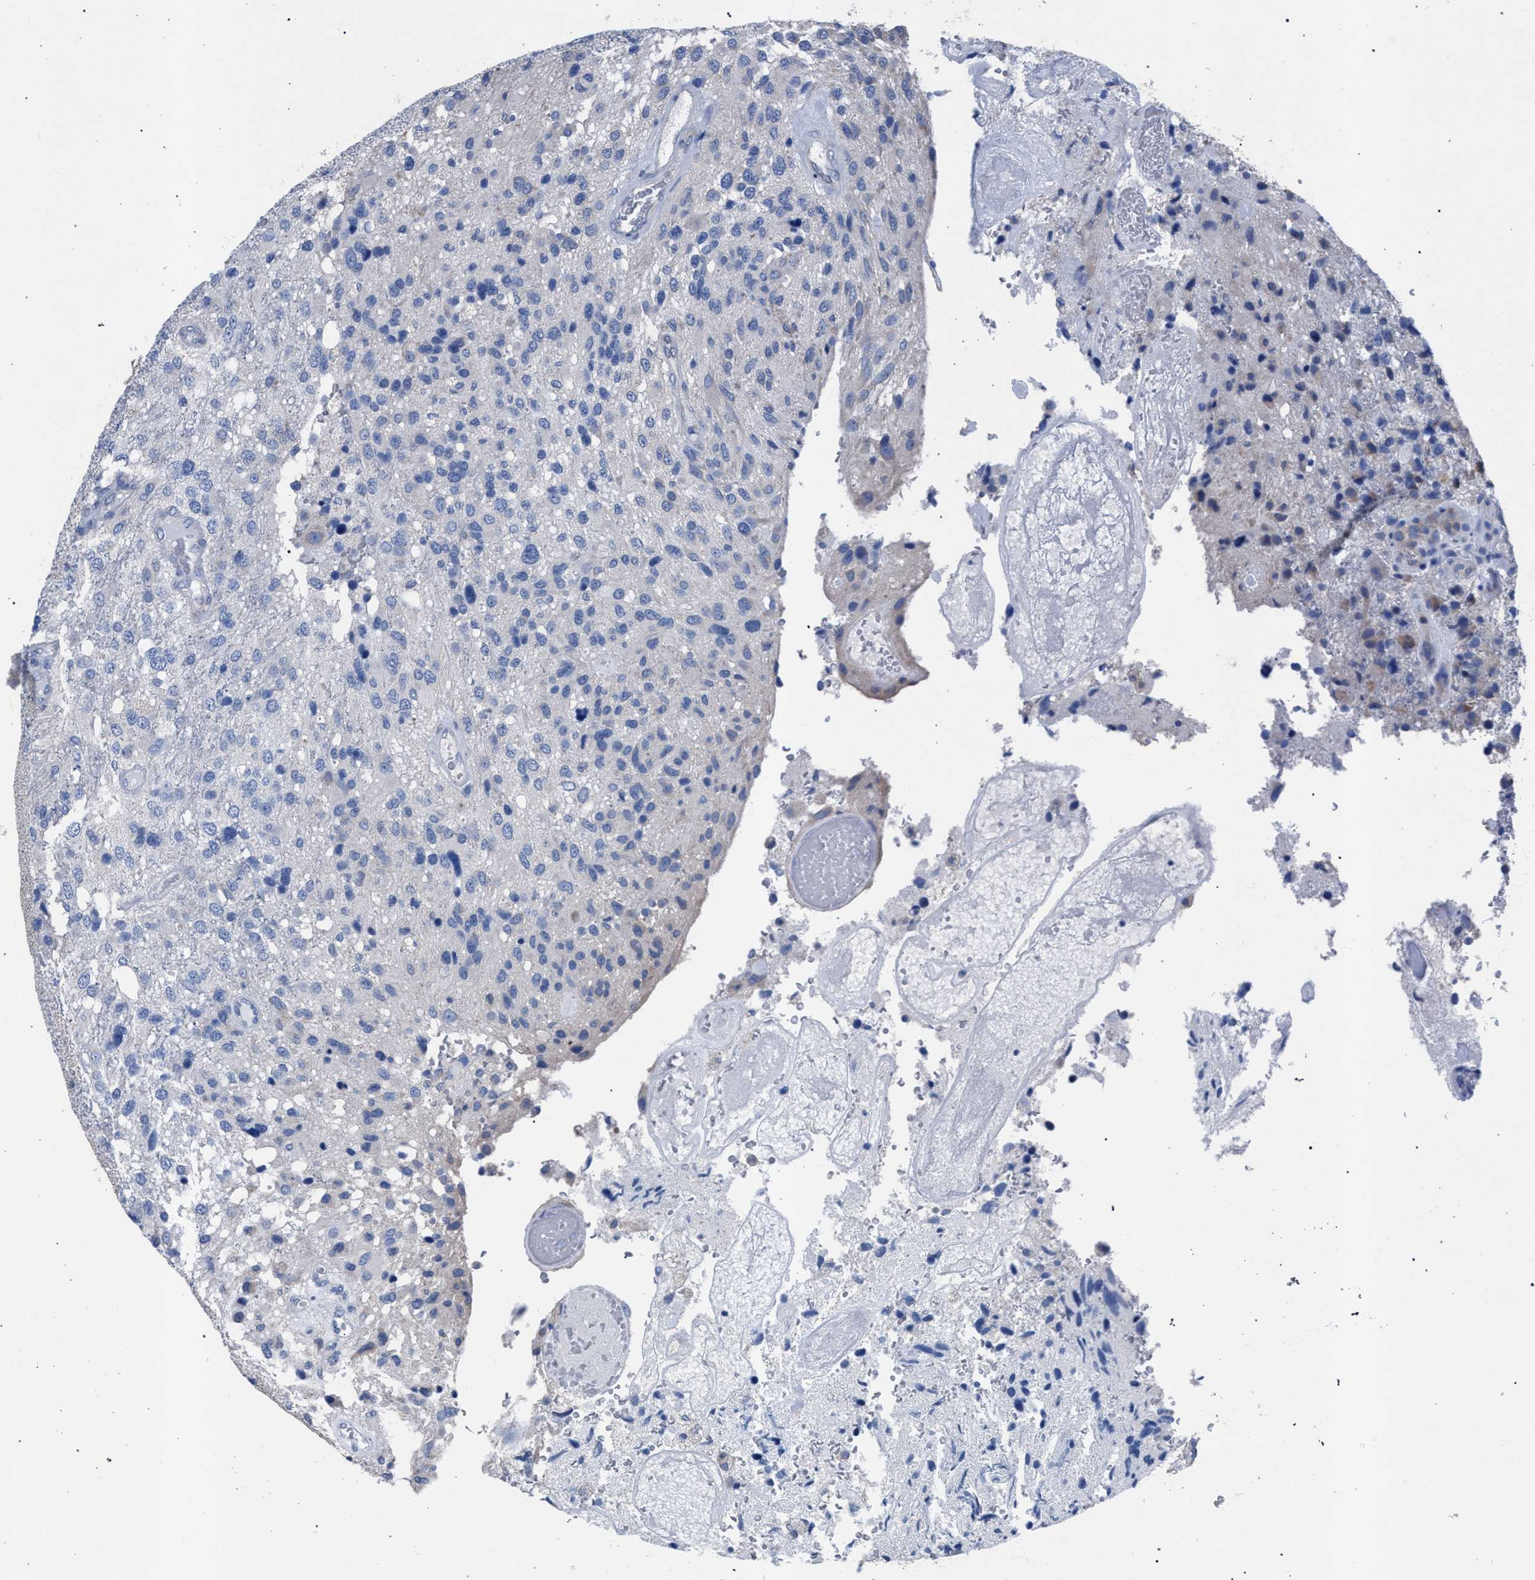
{"staining": {"intensity": "negative", "quantity": "none", "location": "none"}, "tissue": "glioma", "cell_type": "Tumor cells", "image_type": "cancer", "snomed": [{"axis": "morphology", "description": "Glioma, malignant, High grade"}, {"axis": "topography", "description": "Brain"}], "caption": "High magnification brightfield microscopy of glioma stained with DAB (brown) and counterstained with hematoxylin (blue): tumor cells show no significant staining.", "gene": "CRYZ", "patient": {"sex": "female", "age": 58}}